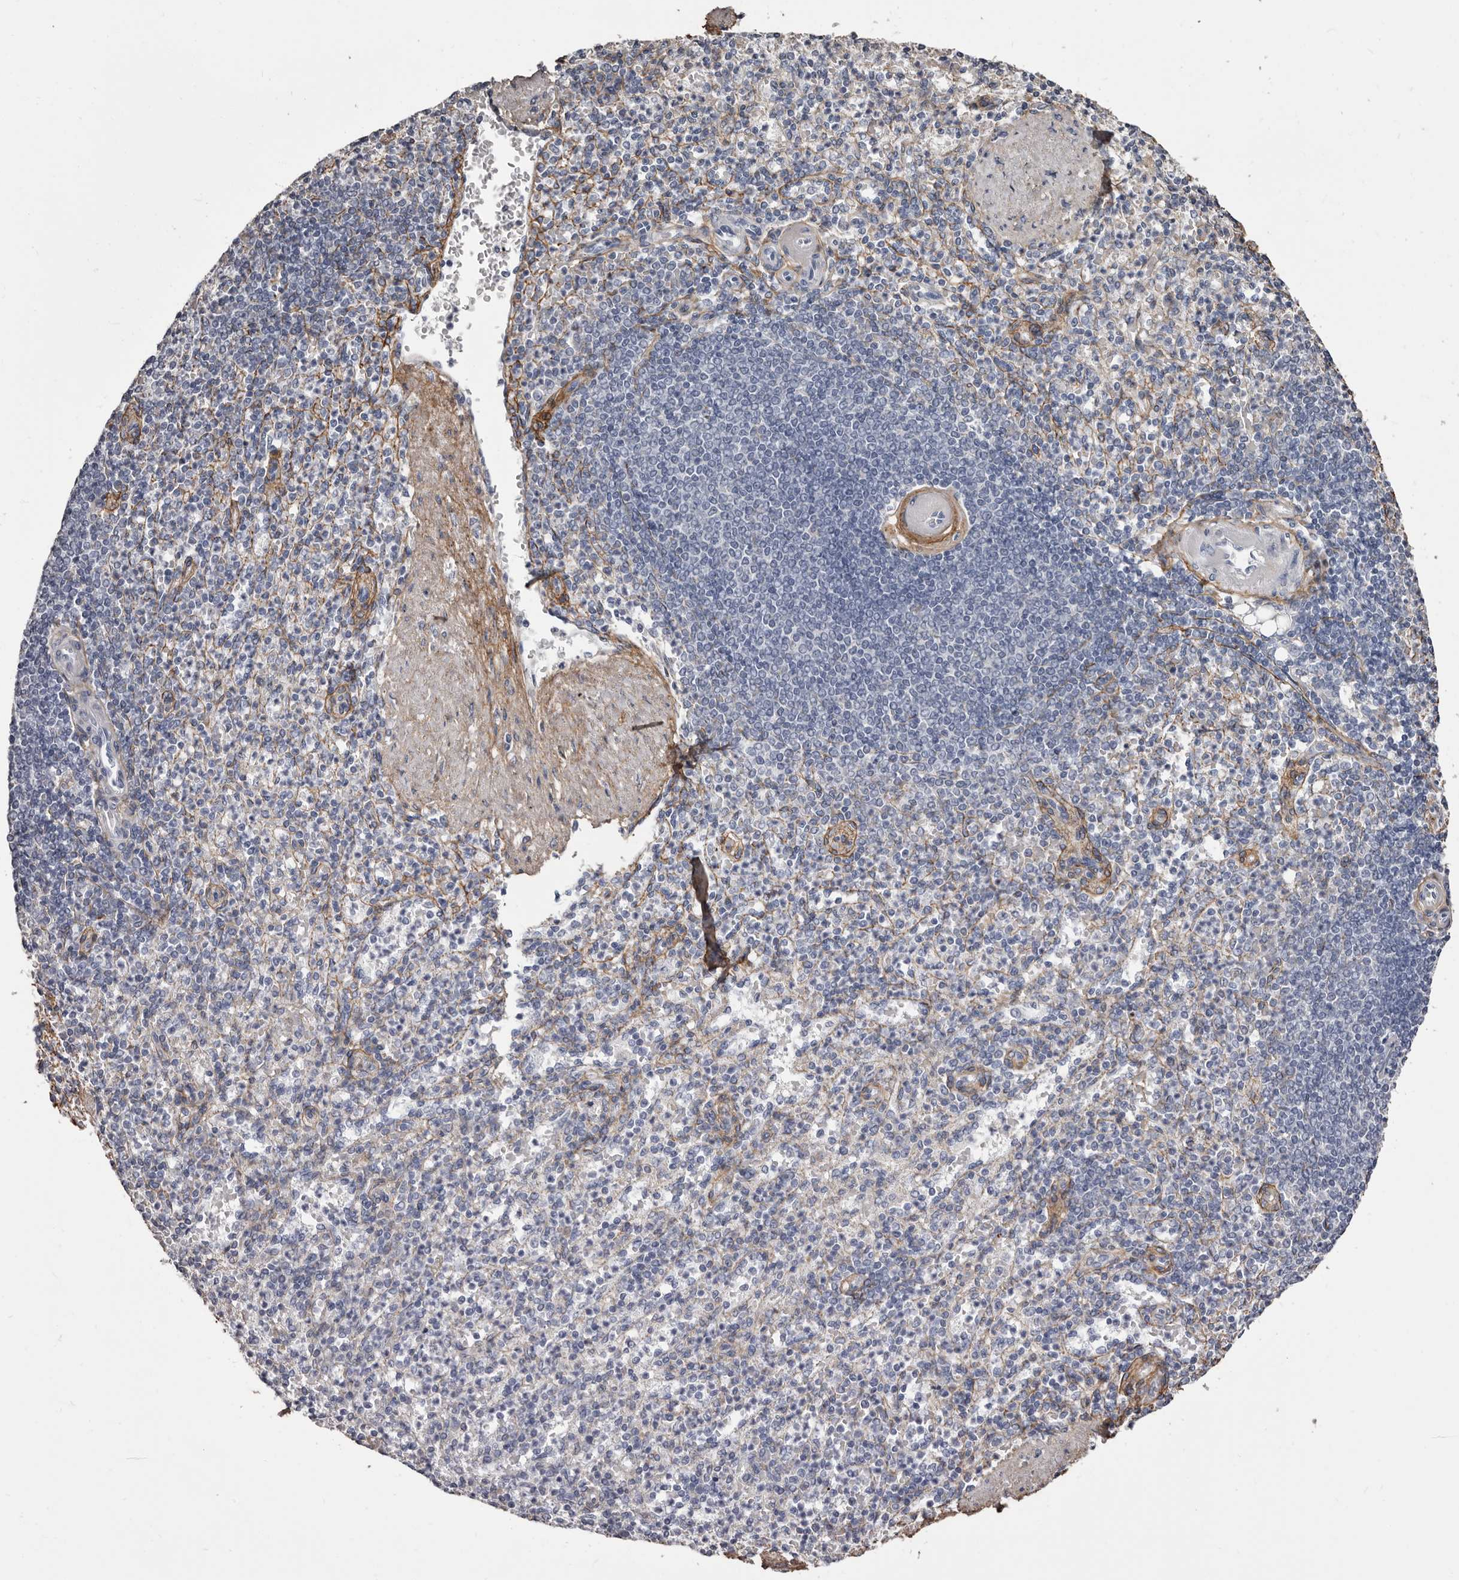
{"staining": {"intensity": "negative", "quantity": "none", "location": "none"}, "tissue": "spleen", "cell_type": "Cells in red pulp", "image_type": "normal", "snomed": [{"axis": "morphology", "description": "Normal tissue, NOS"}, {"axis": "topography", "description": "Spleen"}], "caption": "An image of spleen stained for a protein displays no brown staining in cells in red pulp. (Stains: DAB IHC with hematoxylin counter stain, Microscopy: brightfield microscopy at high magnification).", "gene": "COL6A1", "patient": {"sex": "female", "age": 74}}